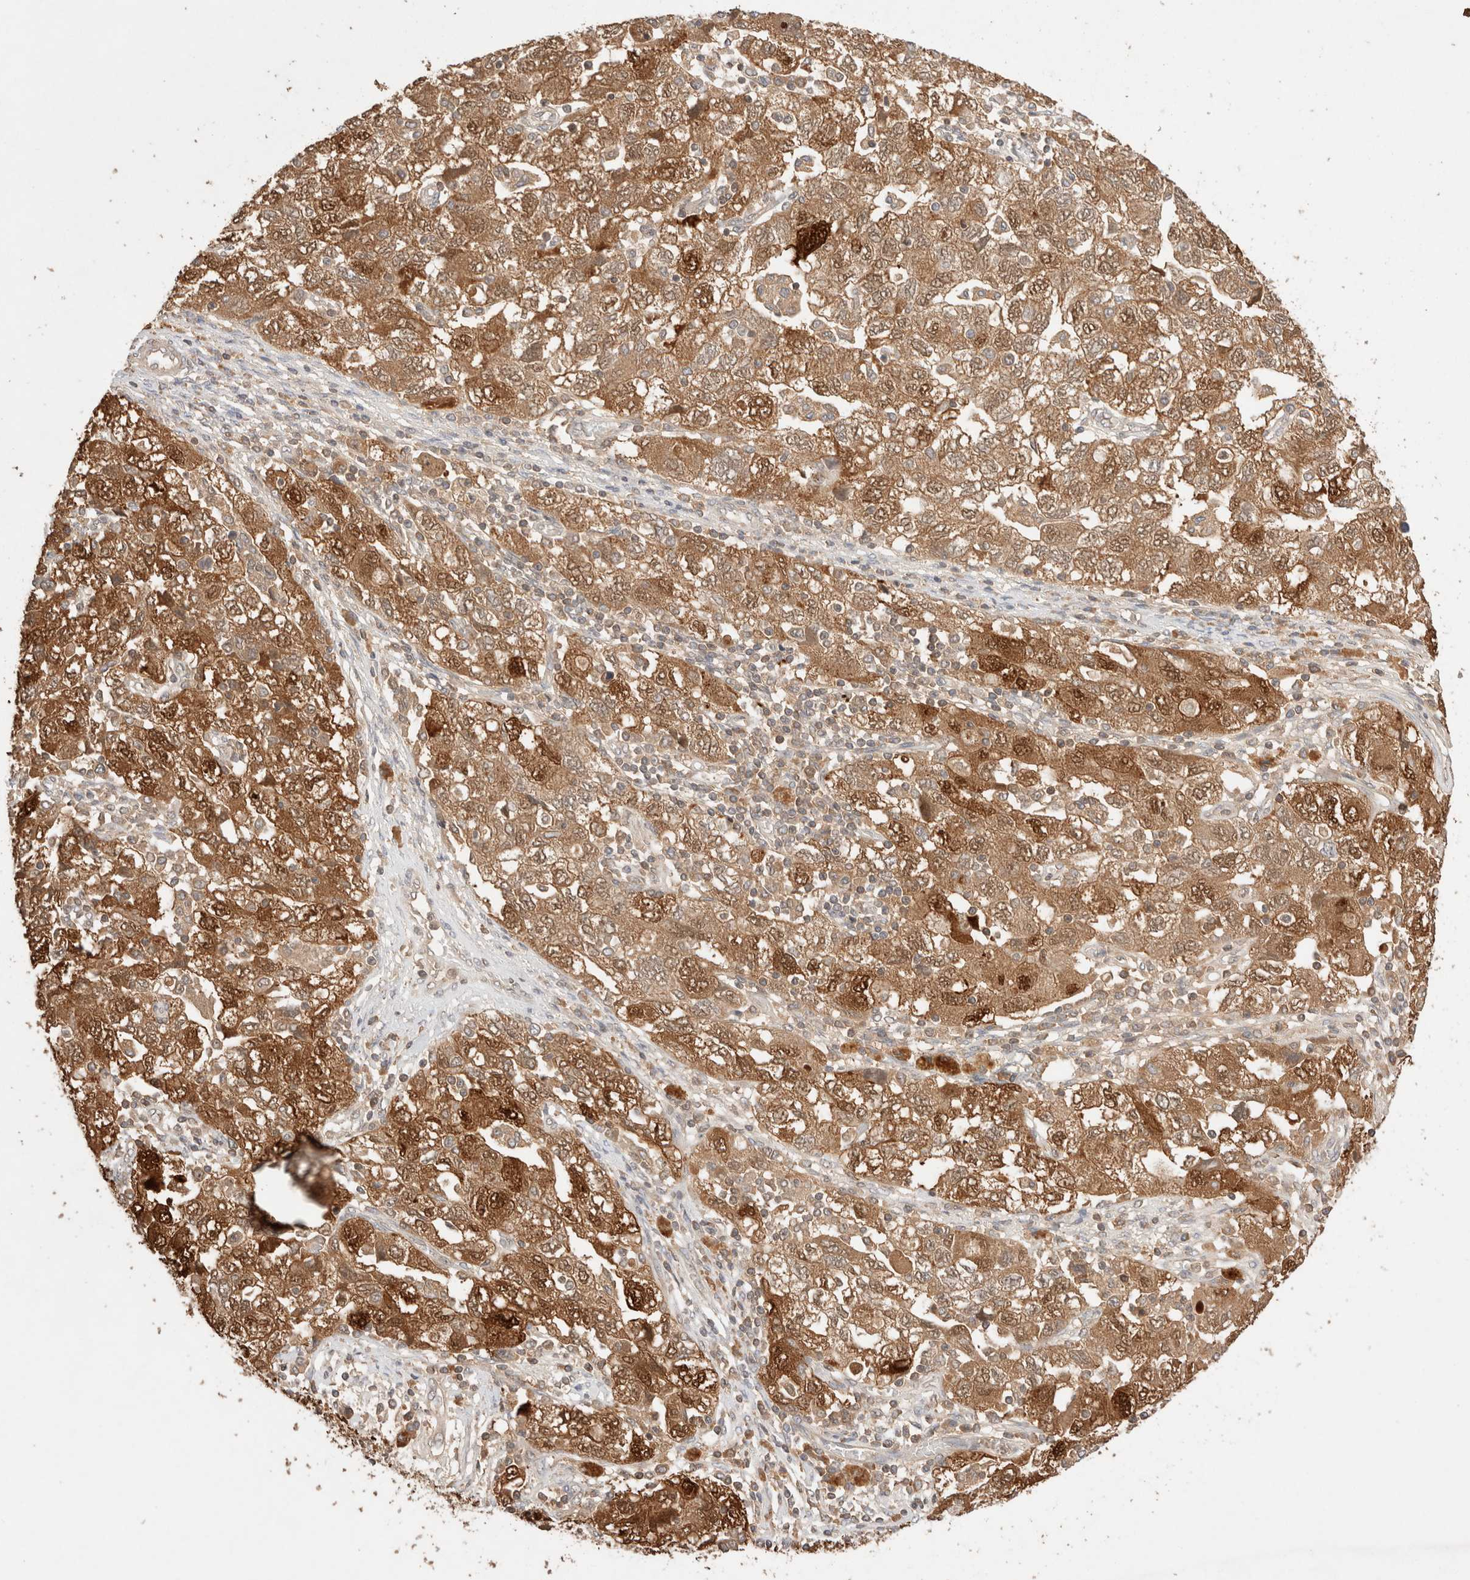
{"staining": {"intensity": "moderate", "quantity": ">75%", "location": "cytoplasmic/membranous,nuclear"}, "tissue": "ovarian cancer", "cell_type": "Tumor cells", "image_type": "cancer", "snomed": [{"axis": "morphology", "description": "Carcinoma, NOS"}, {"axis": "morphology", "description": "Cystadenocarcinoma, serous, NOS"}, {"axis": "topography", "description": "Ovary"}], "caption": "The immunohistochemical stain shows moderate cytoplasmic/membranous and nuclear staining in tumor cells of ovarian cancer tissue.", "gene": "CARNMT1", "patient": {"sex": "female", "age": 69}}